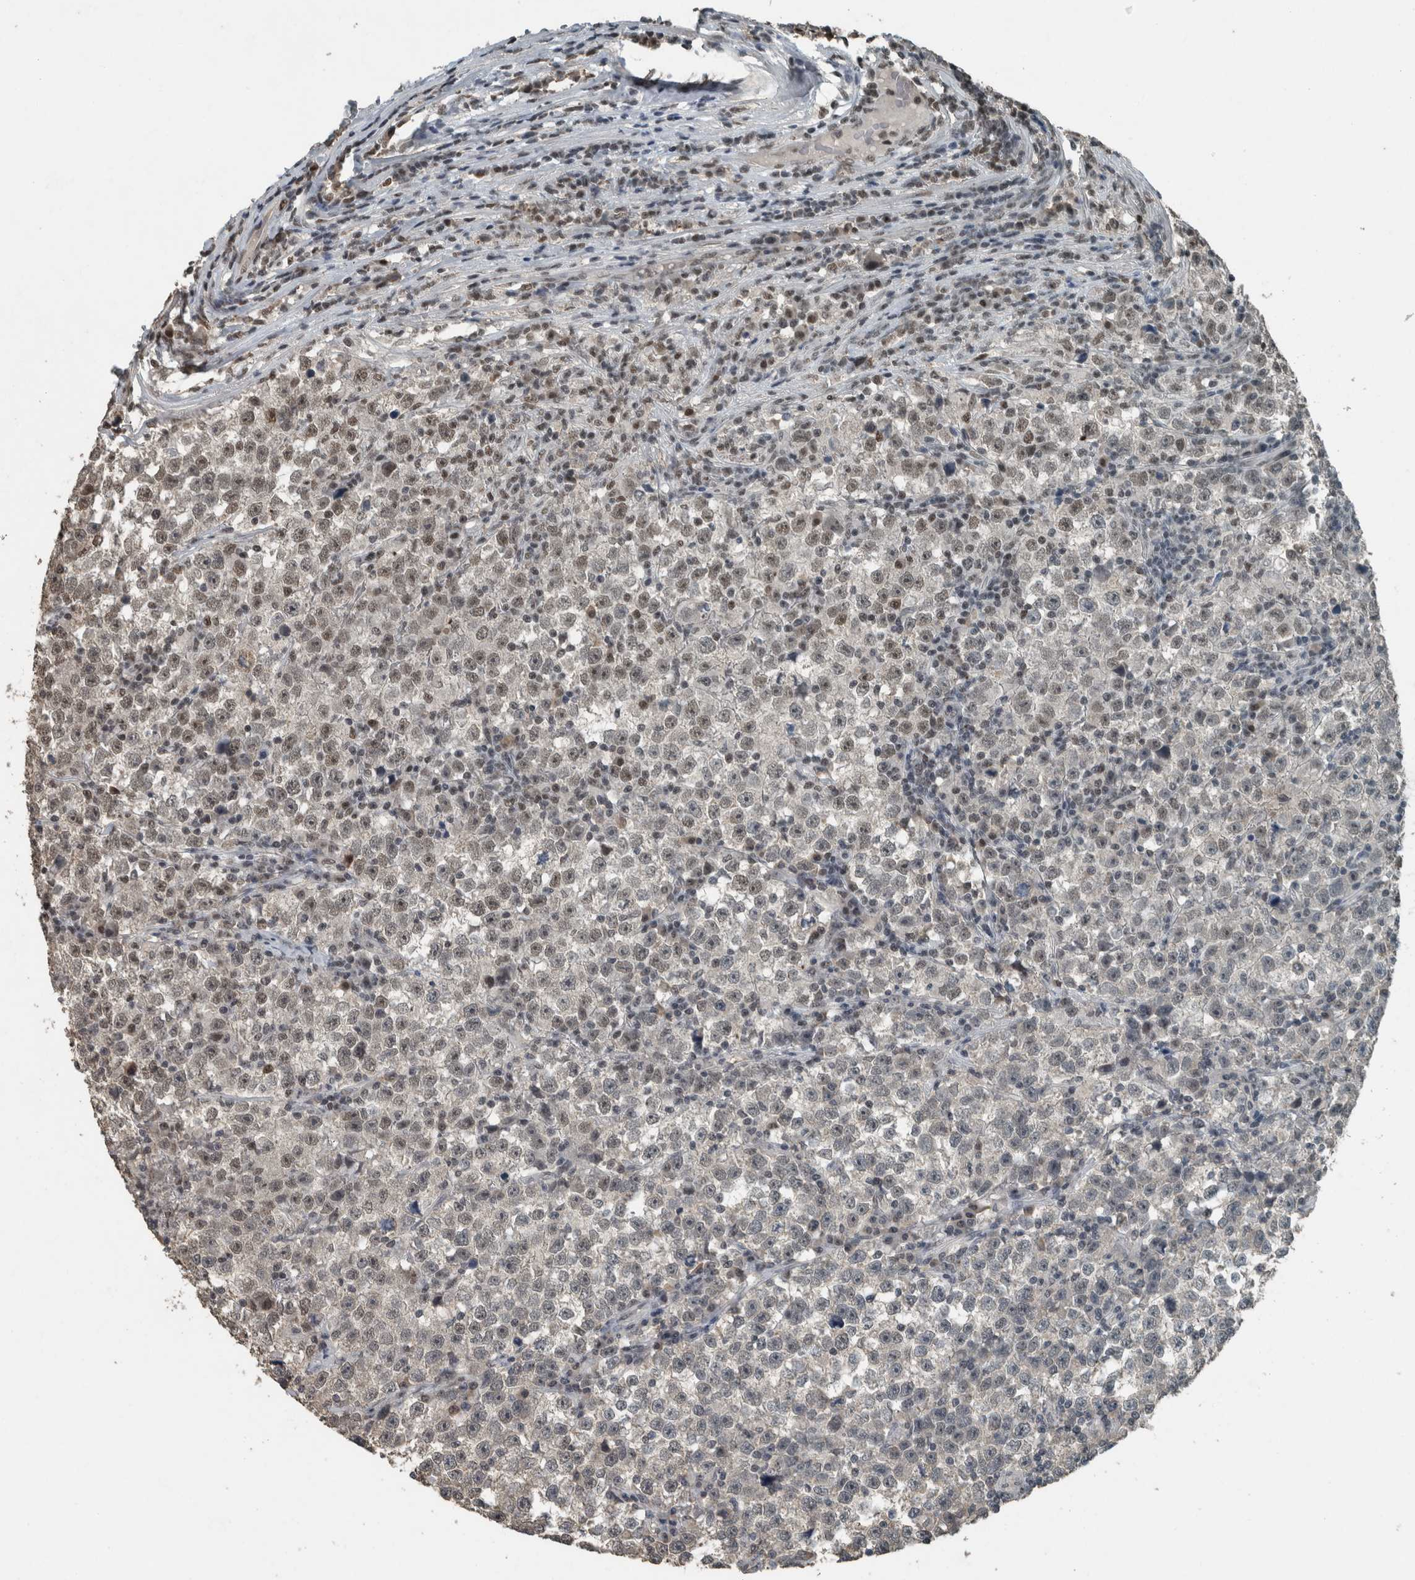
{"staining": {"intensity": "weak", "quantity": "25%-75%", "location": "nuclear"}, "tissue": "testis cancer", "cell_type": "Tumor cells", "image_type": "cancer", "snomed": [{"axis": "morphology", "description": "Seminoma, NOS"}, {"axis": "topography", "description": "Testis"}], "caption": "DAB immunohistochemical staining of testis cancer (seminoma) demonstrates weak nuclear protein expression in about 25%-75% of tumor cells.", "gene": "ZNF24", "patient": {"sex": "male", "age": 43}}